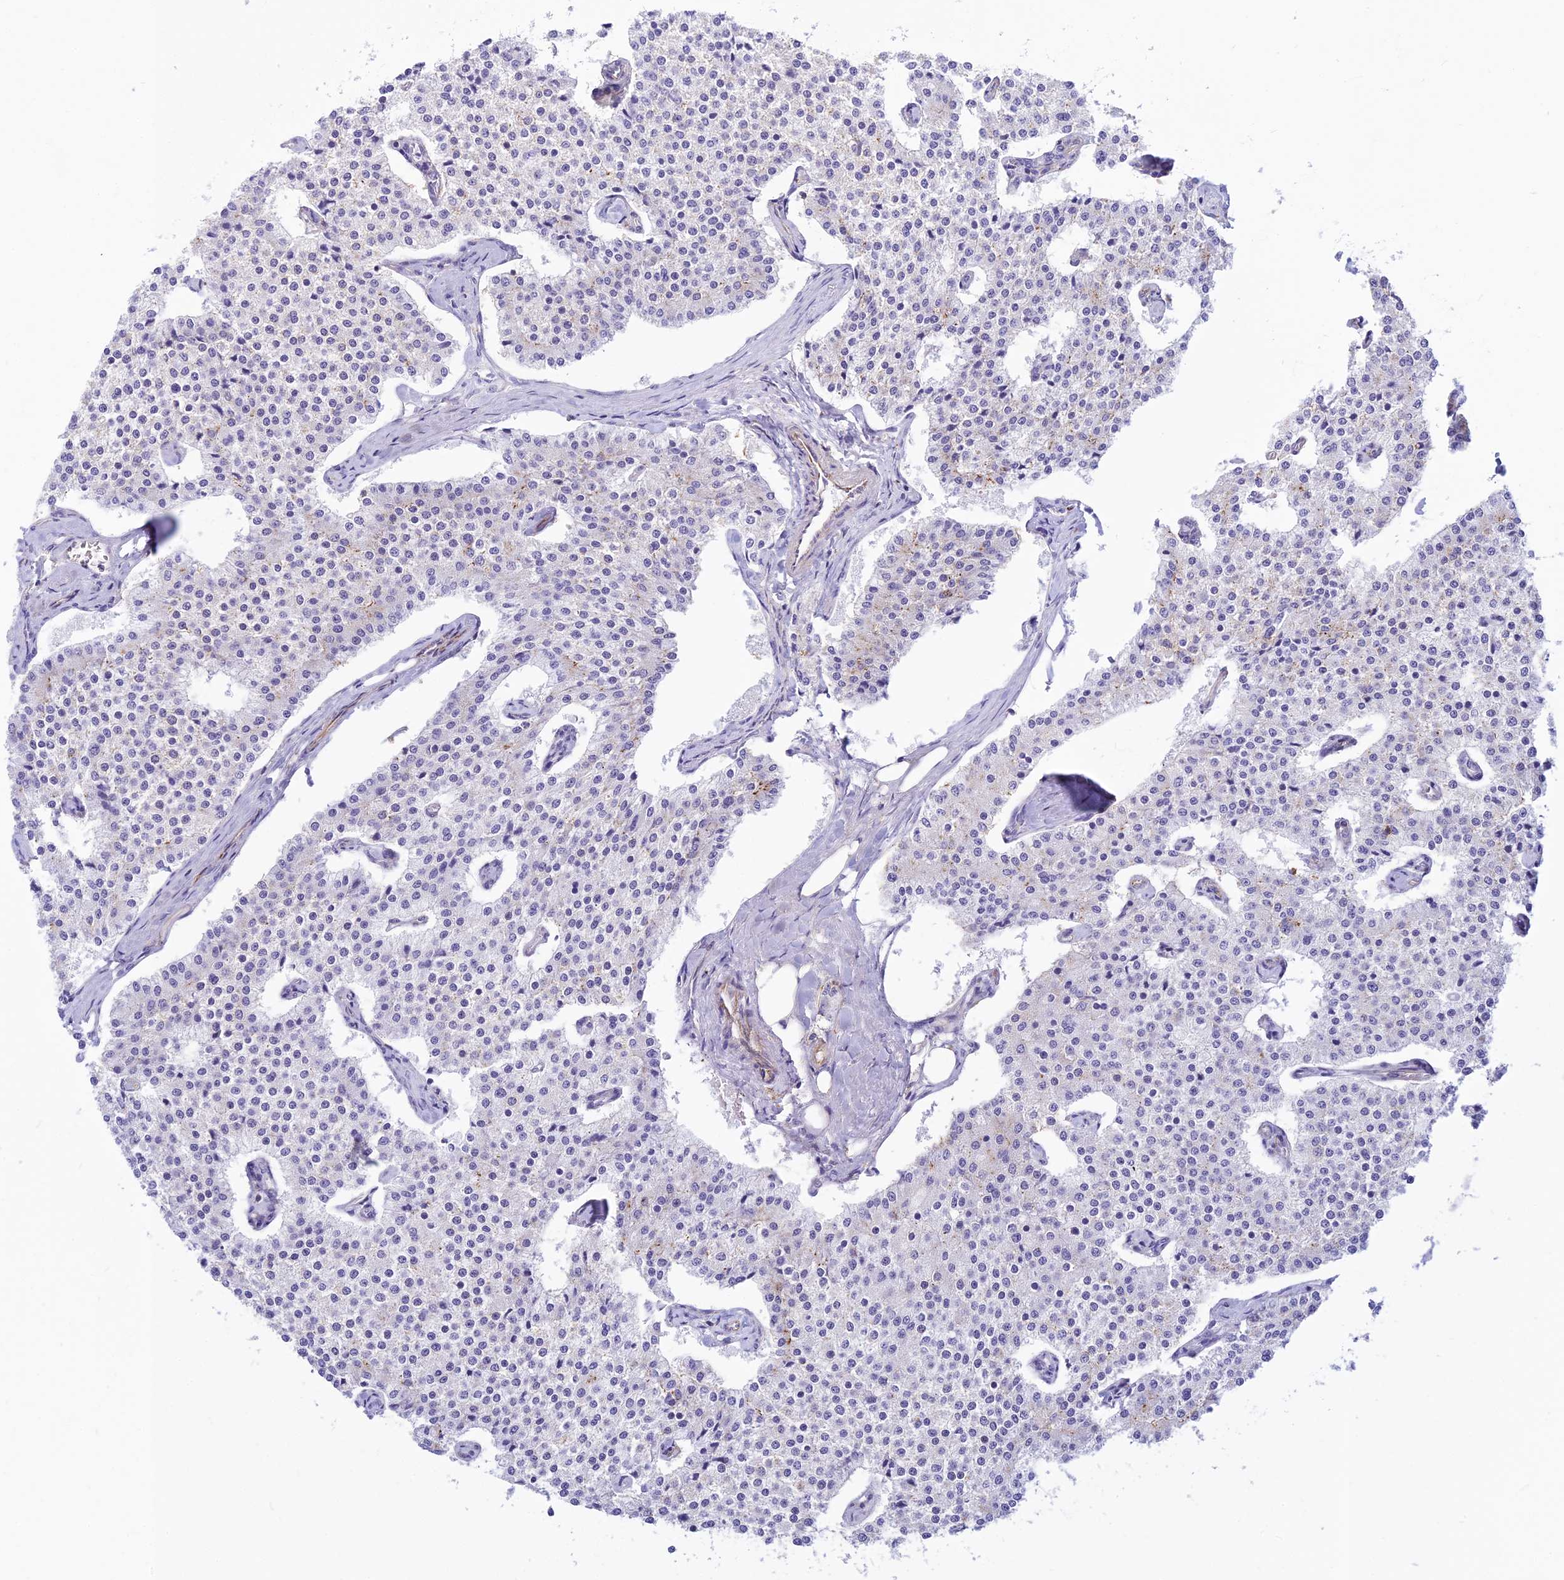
{"staining": {"intensity": "negative", "quantity": "none", "location": "none"}, "tissue": "carcinoid", "cell_type": "Tumor cells", "image_type": "cancer", "snomed": [{"axis": "morphology", "description": "Carcinoid, malignant, NOS"}, {"axis": "topography", "description": "Colon"}], "caption": "Photomicrograph shows no protein positivity in tumor cells of malignant carcinoid tissue. (Brightfield microscopy of DAB immunohistochemistry (IHC) at high magnification).", "gene": "SAPCD2", "patient": {"sex": "female", "age": 52}}